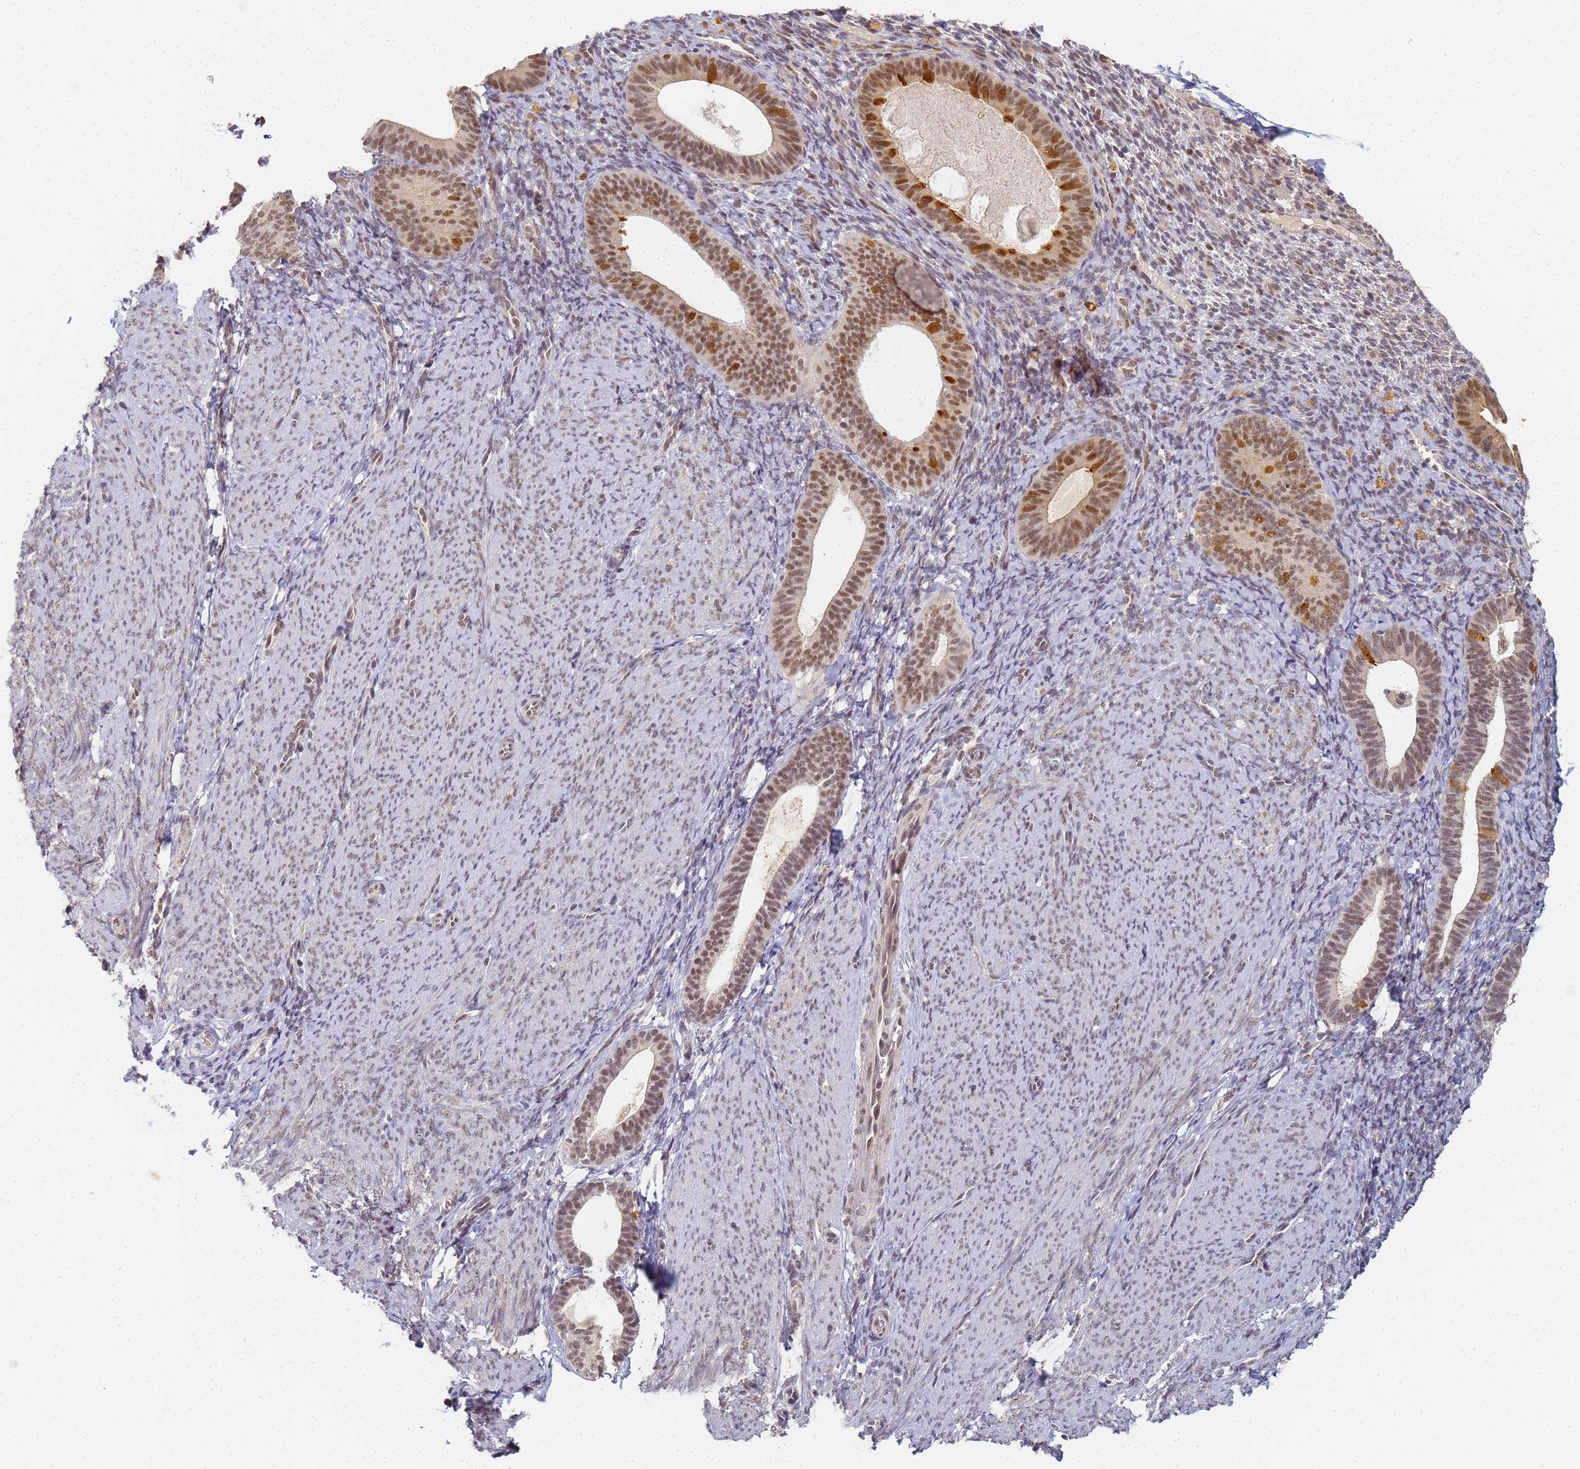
{"staining": {"intensity": "negative", "quantity": "none", "location": "none"}, "tissue": "endometrium", "cell_type": "Cells in endometrial stroma", "image_type": "normal", "snomed": [{"axis": "morphology", "description": "Normal tissue, NOS"}, {"axis": "topography", "description": "Endometrium"}], "caption": "Immunohistochemistry (IHC) image of normal endometrium: endometrium stained with DAB (3,3'-diaminobenzidine) demonstrates no significant protein positivity in cells in endometrial stroma. The staining is performed using DAB (3,3'-diaminobenzidine) brown chromogen with nuclei counter-stained in using hematoxylin.", "gene": "HMCES", "patient": {"sex": "female", "age": 65}}